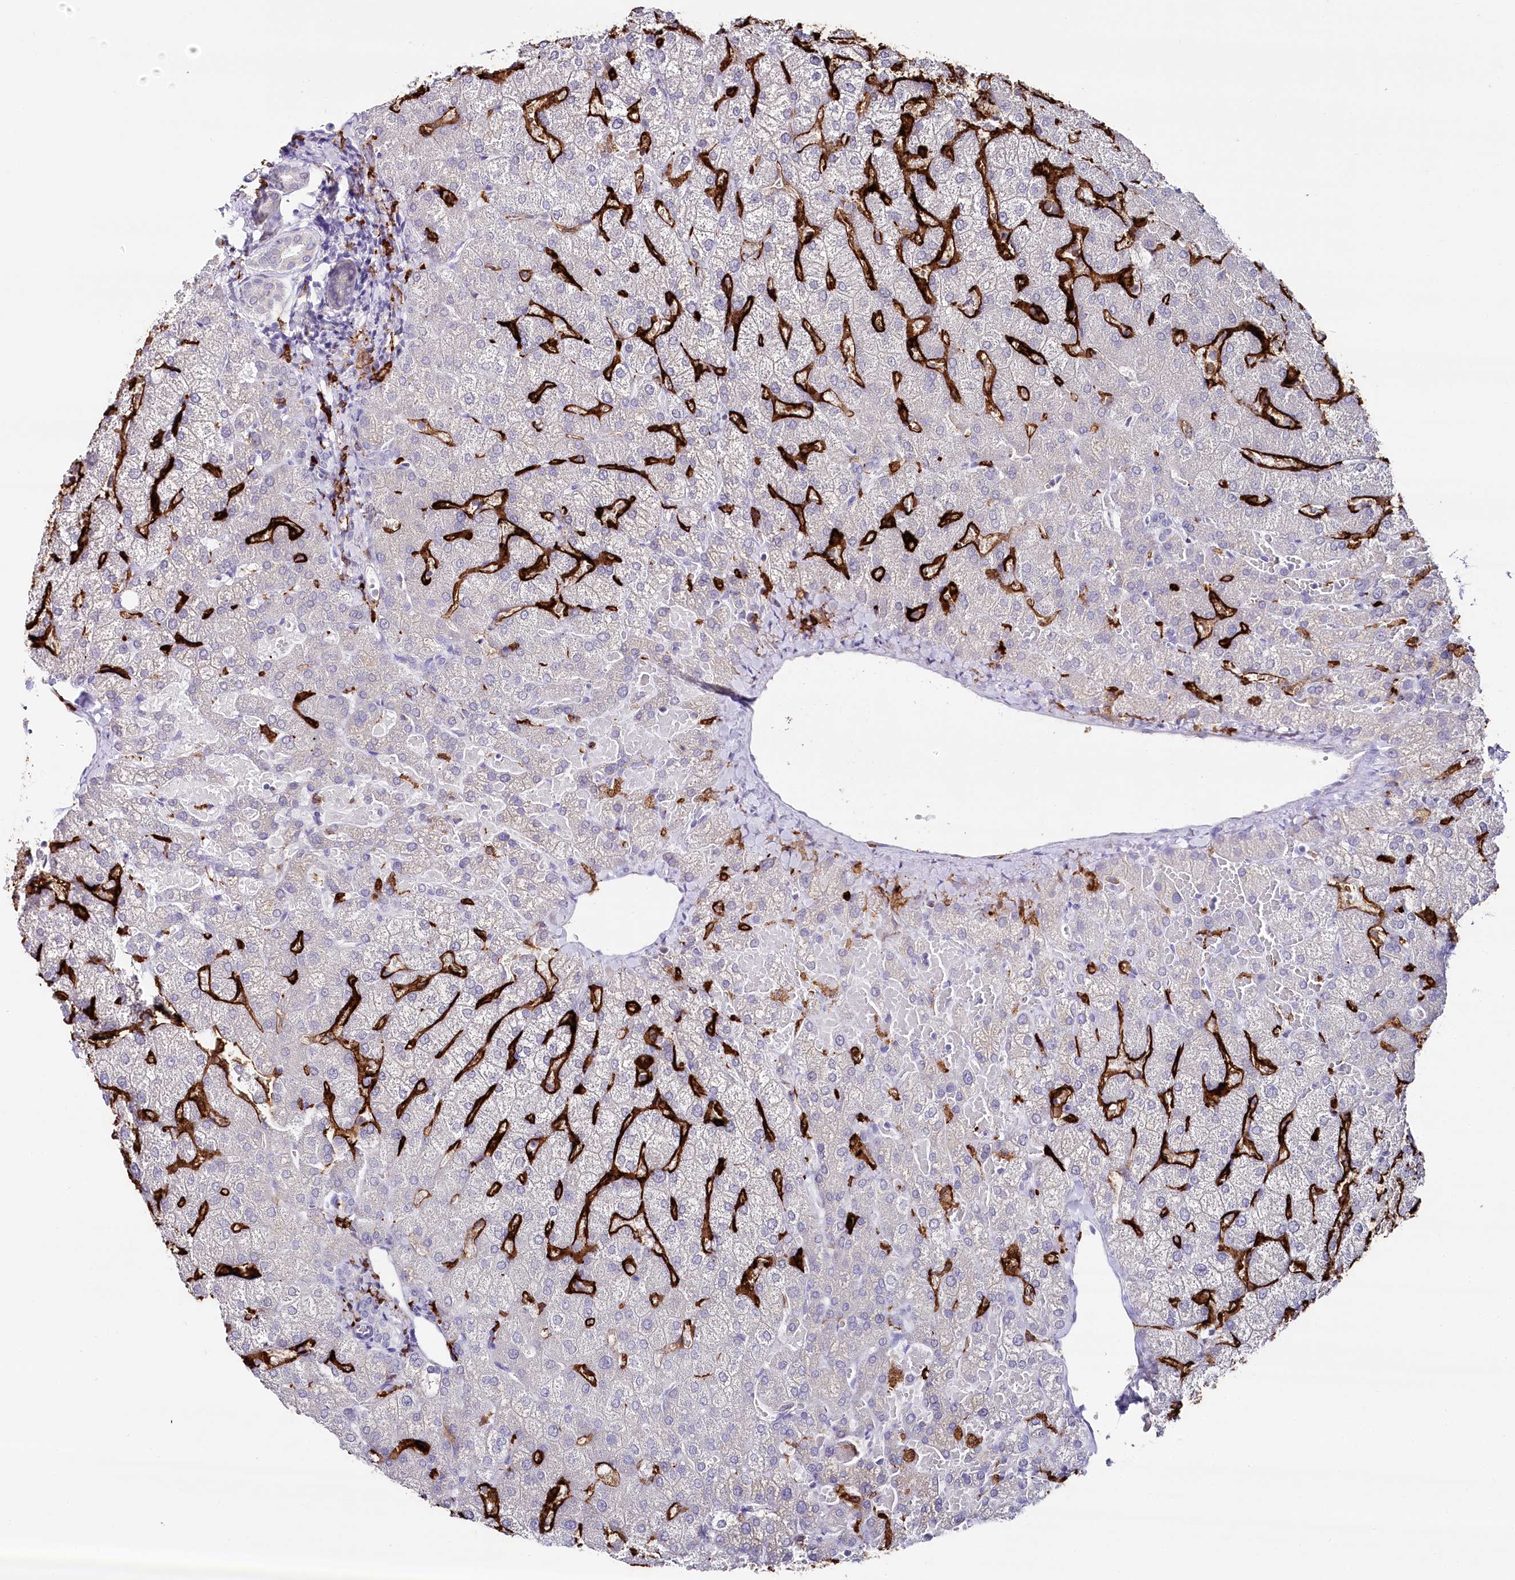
{"staining": {"intensity": "negative", "quantity": "none", "location": "none"}, "tissue": "liver", "cell_type": "Cholangiocytes", "image_type": "normal", "snomed": [{"axis": "morphology", "description": "Normal tissue, NOS"}, {"axis": "topography", "description": "Liver"}], "caption": "A high-resolution histopathology image shows immunohistochemistry staining of unremarkable liver, which shows no significant staining in cholangiocytes.", "gene": "CLEC4M", "patient": {"sex": "female", "age": 54}}